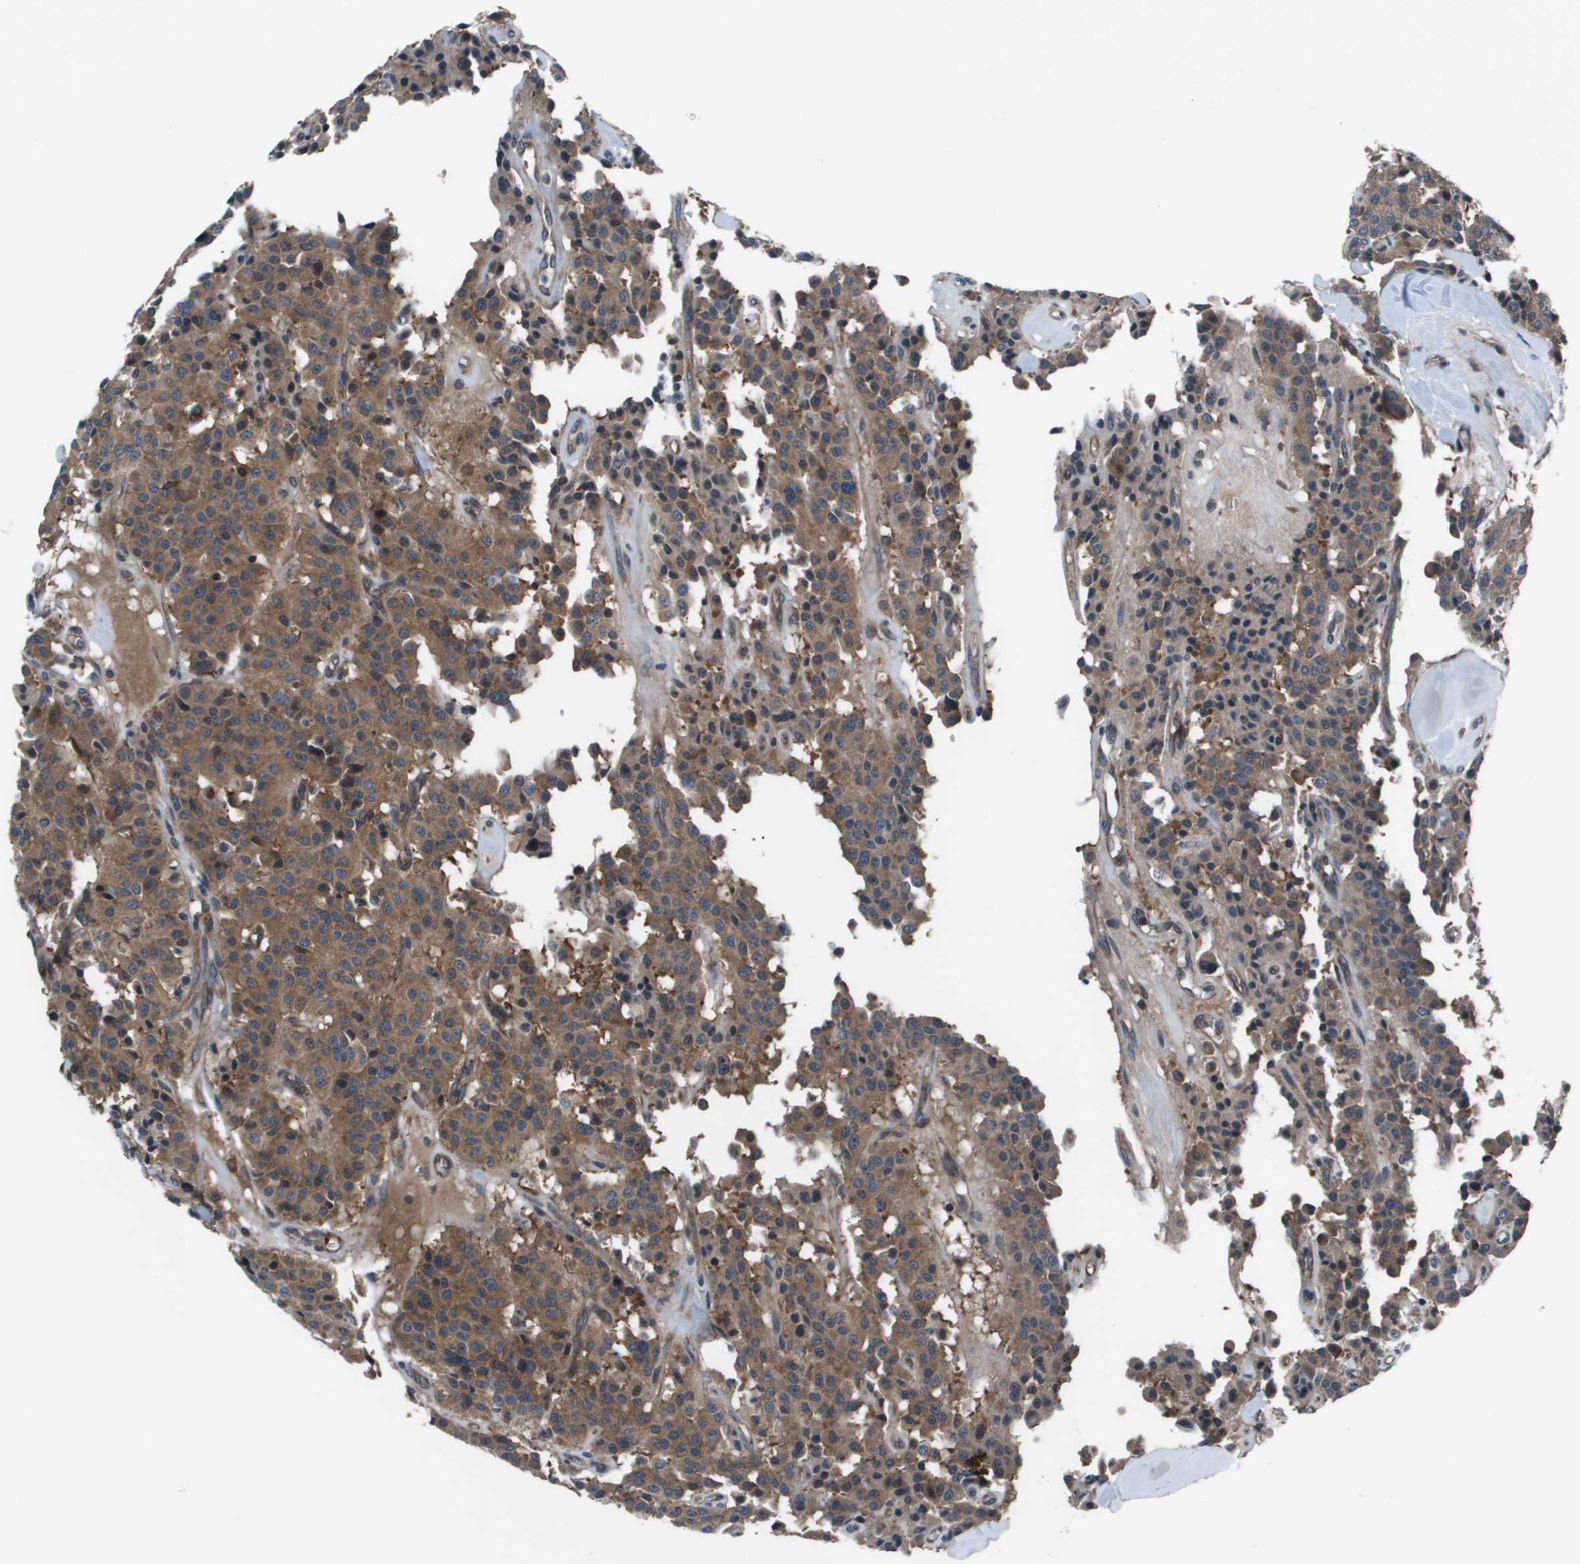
{"staining": {"intensity": "moderate", "quantity": ">75%", "location": "cytoplasmic/membranous"}, "tissue": "carcinoid", "cell_type": "Tumor cells", "image_type": "cancer", "snomed": [{"axis": "morphology", "description": "Carcinoid, malignant, NOS"}, {"axis": "topography", "description": "Lung"}], "caption": "Protein analysis of carcinoid (malignant) tissue demonstrates moderate cytoplasmic/membranous staining in approximately >75% of tumor cells.", "gene": "EIF3B", "patient": {"sex": "male", "age": 30}}